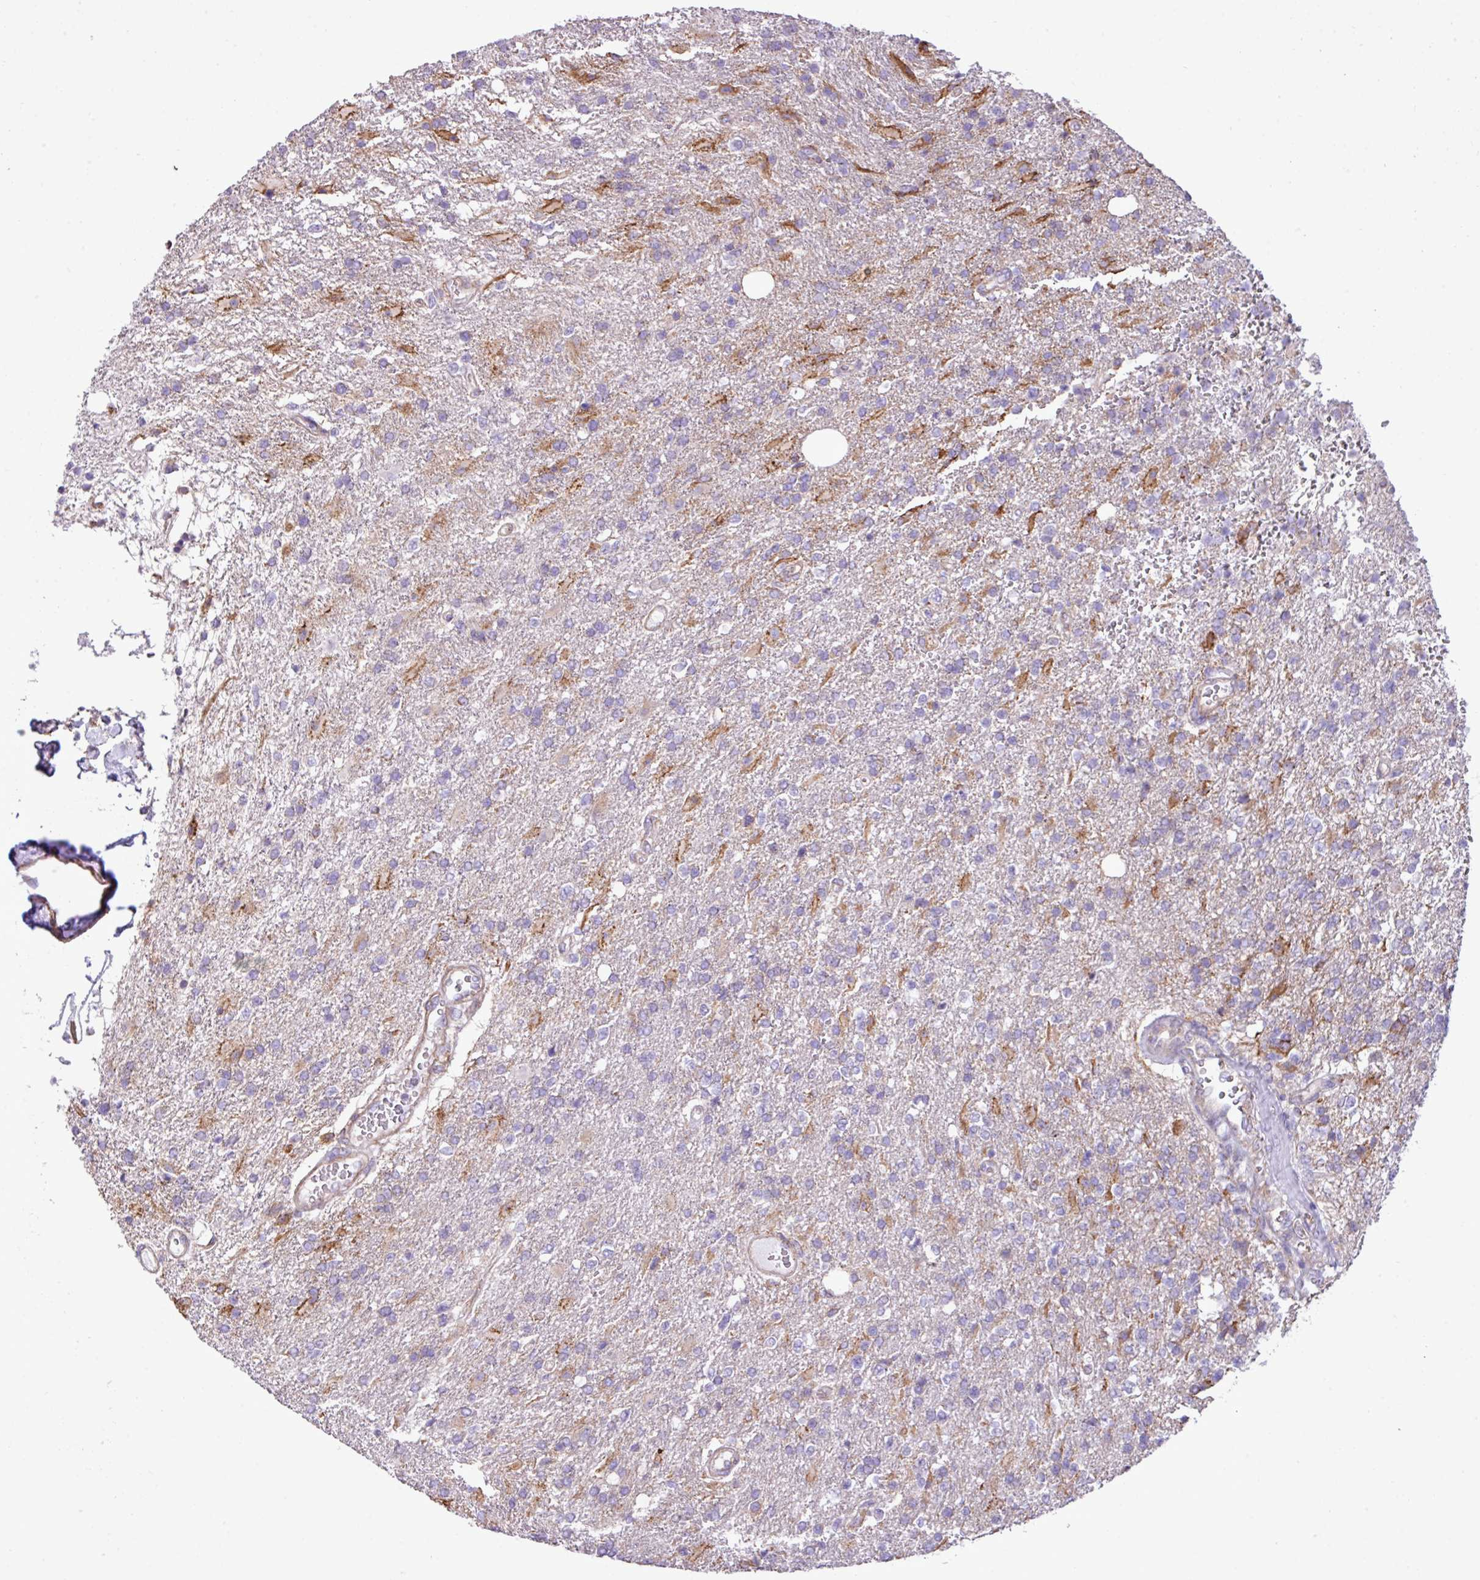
{"staining": {"intensity": "negative", "quantity": "none", "location": "none"}, "tissue": "glioma", "cell_type": "Tumor cells", "image_type": "cancer", "snomed": [{"axis": "morphology", "description": "Glioma, malignant, High grade"}, {"axis": "topography", "description": "Brain"}], "caption": "Glioma was stained to show a protein in brown. There is no significant staining in tumor cells.", "gene": "ZSCAN5A", "patient": {"sex": "male", "age": 56}}